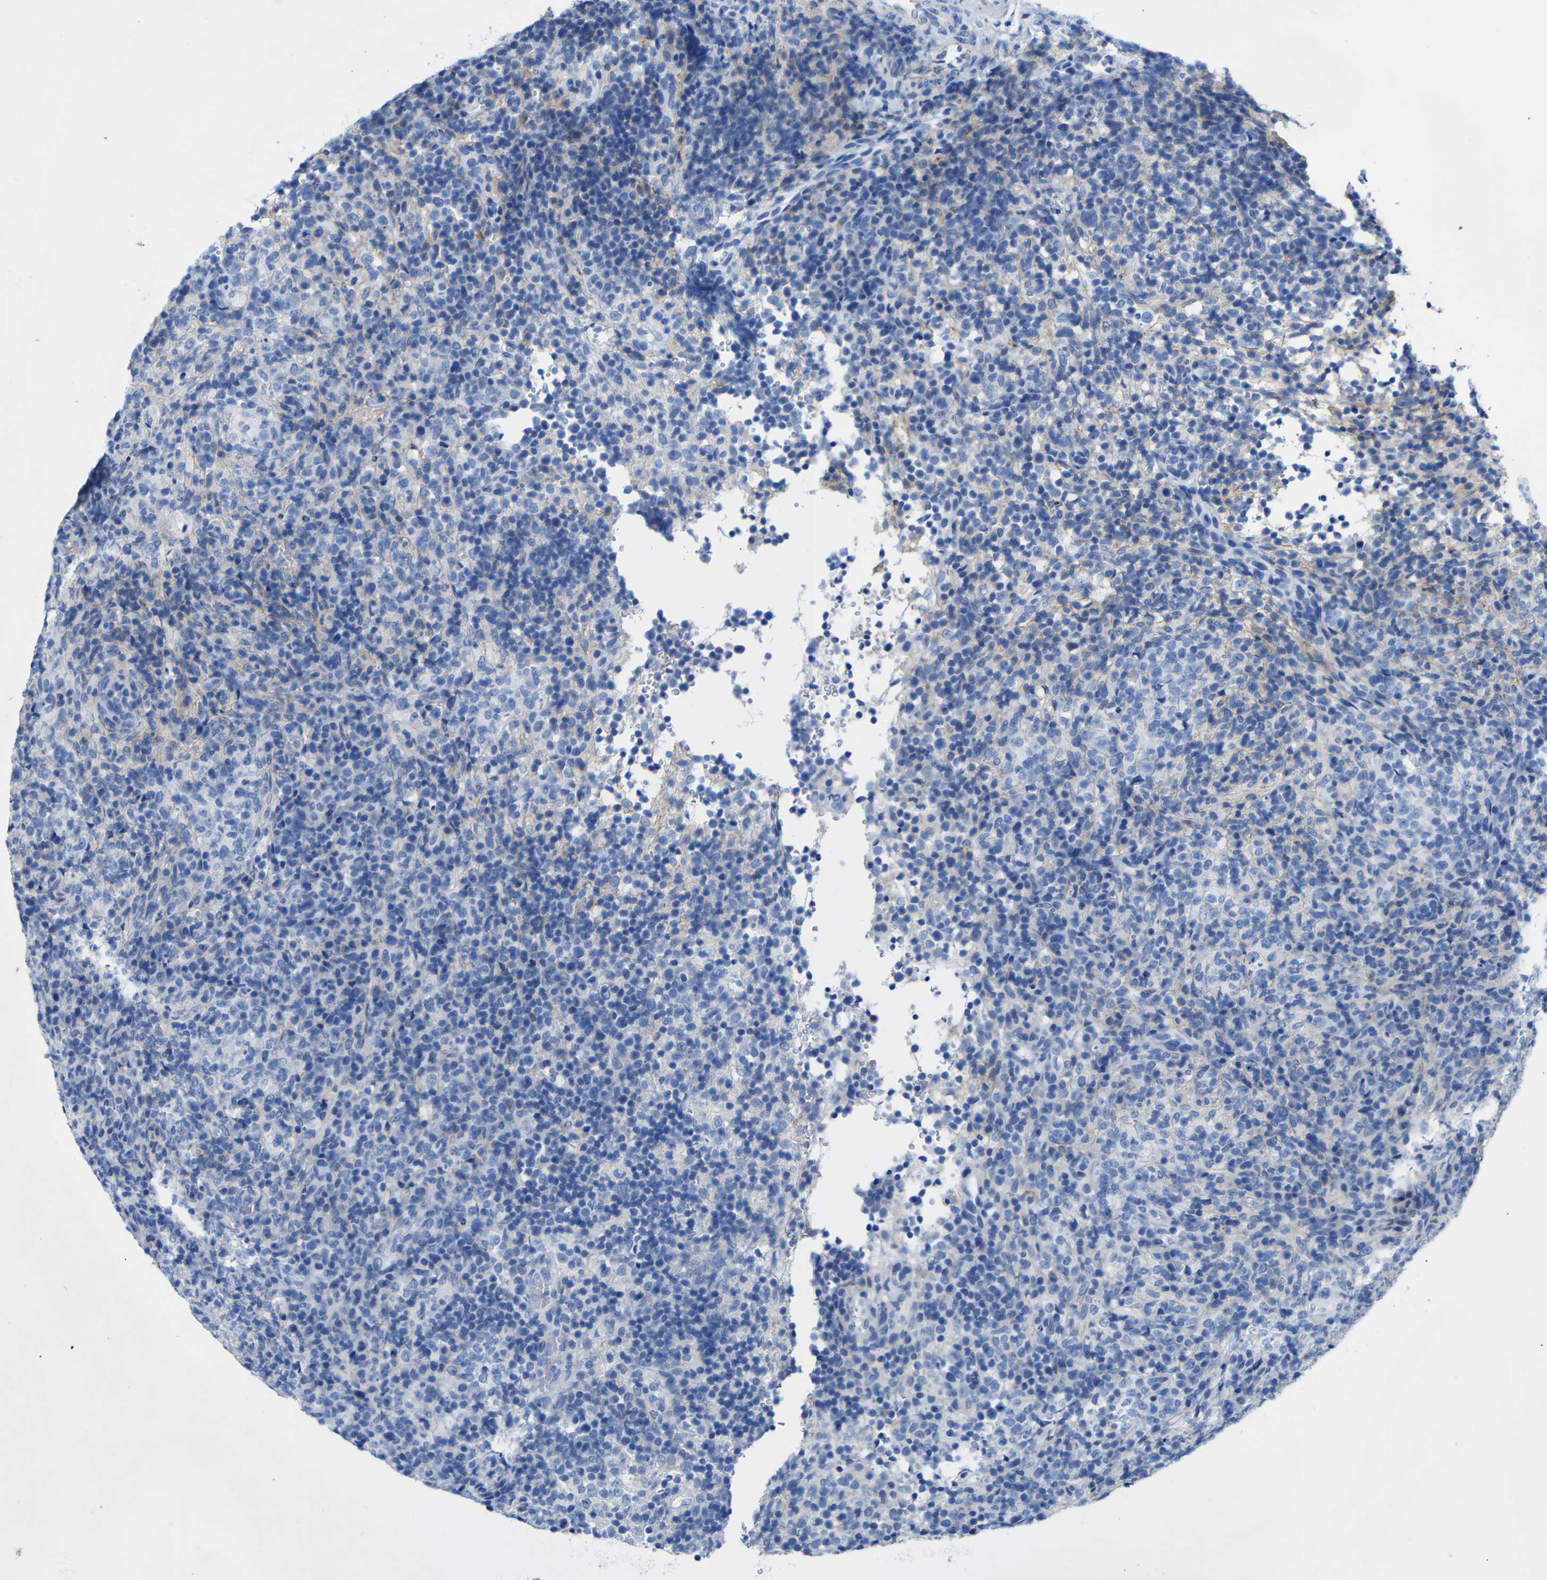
{"staining": {"intensity": "negative", "quantity": "none", "location": "none"}, "tissue": "lymphoma", "cell_type": "Tumor cells", "image_type": "cancer", "snomed": [{"axis": "morphology", "description": "Malignant lymphoma, non-Hodgkin's type, High grade"}, {"axis": "topography", "description": "Lymph node"}], "caption": "High magnification brightfield microscopy of malignant lymphoma, non-Hodgkin's type (high-grade) stained with DAB (brown) and counterstained with hematoxylin (blue): tumor cells show no significant positivity. Nuclei are stained in blue.", "gene": "CGNL1", "patient": {"sex": "female", "age": 76}}